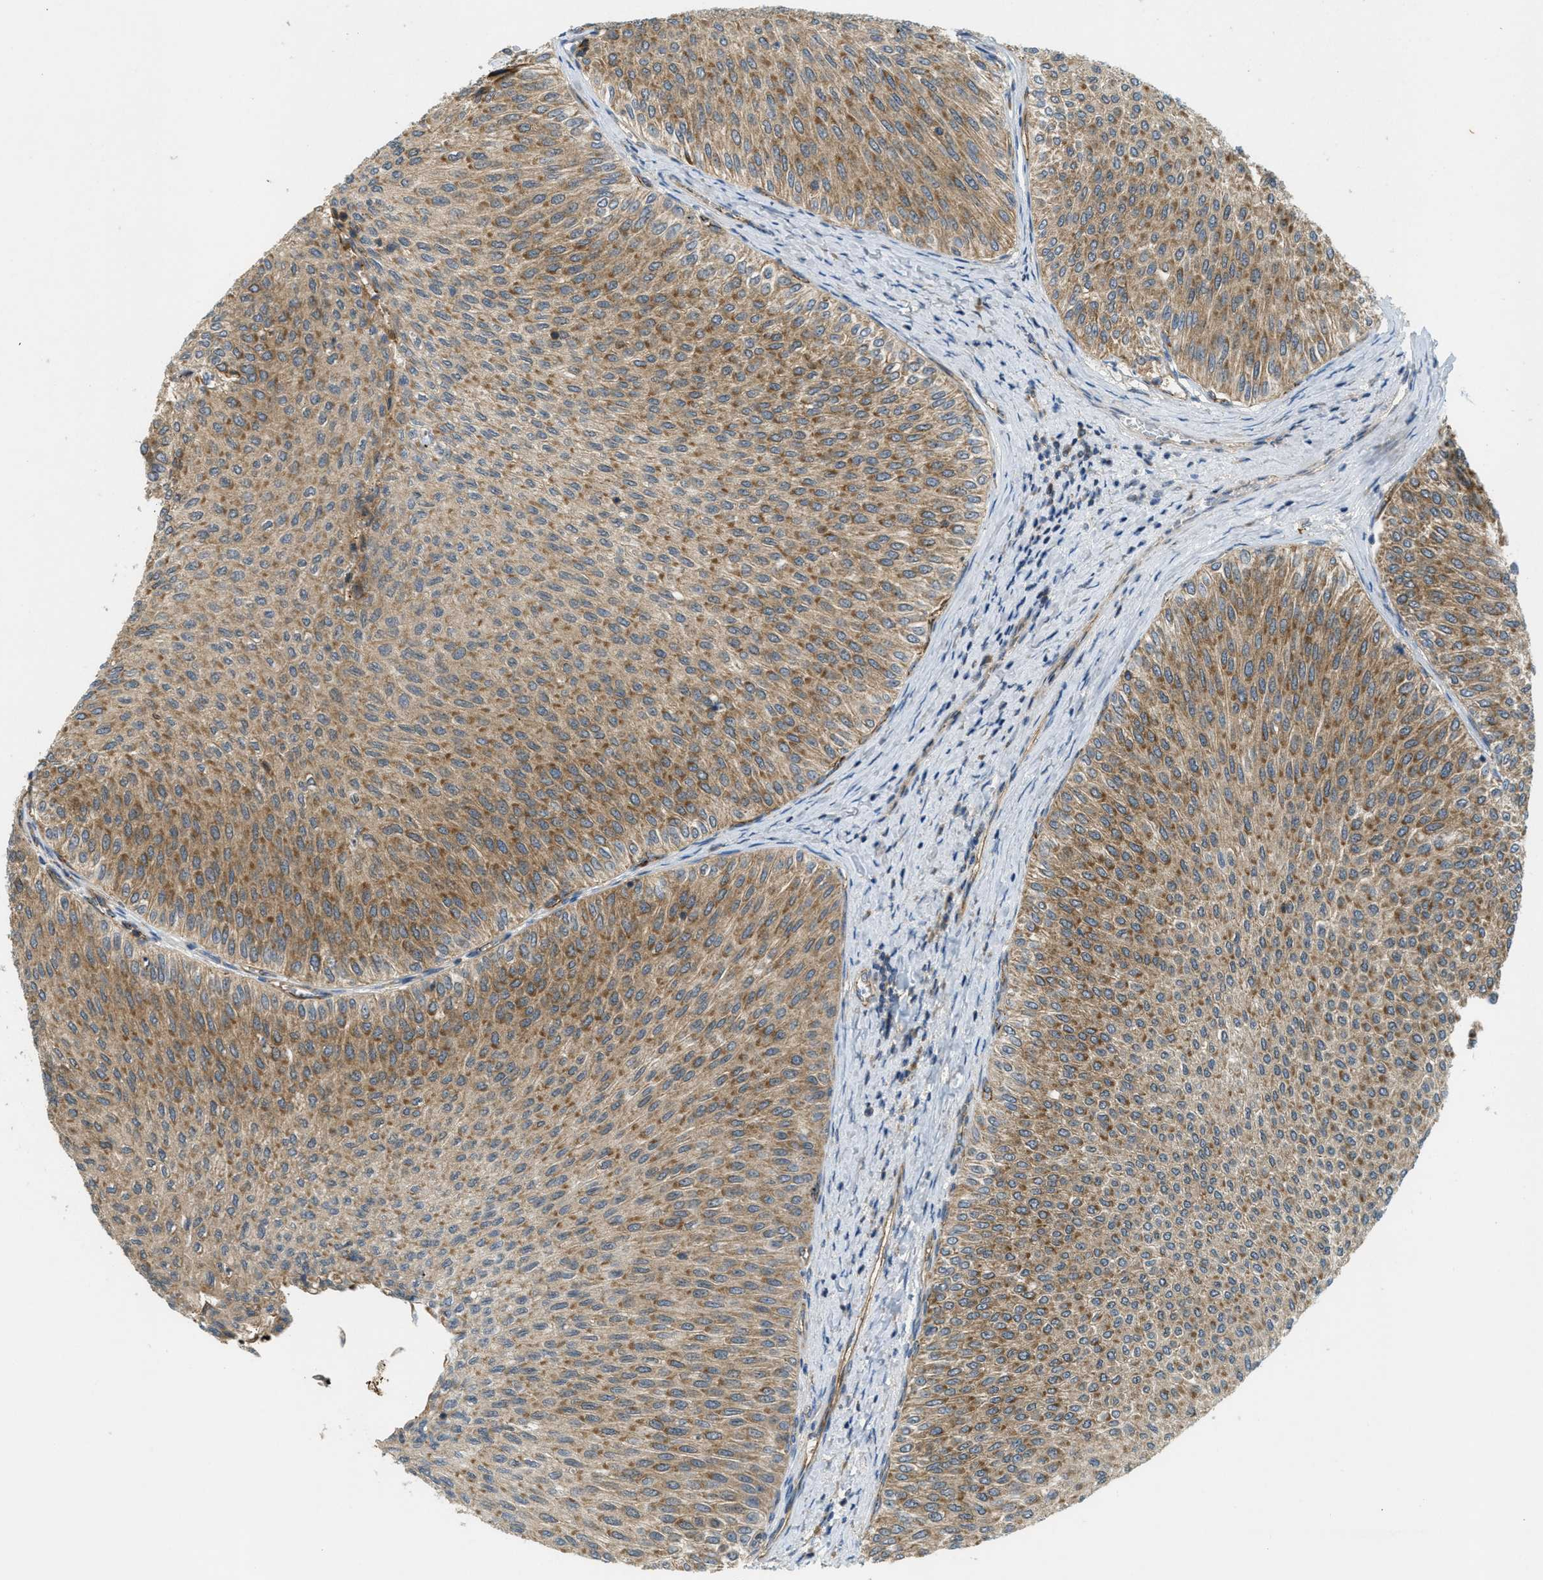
{"staining": {"intensity": "moderate", "quantity": ">75%", "location": "cytoplasmic/membranous"}, "tissue": "urothelial cancer", "cell_type": "Tumor cells", "image_type": "cancer", "snomed": [{"axis": "morphology", "description": "Urothelial carcinoma, Low grade"}, {"axis": "topography", "description": "Urinary bladder"}], "caption": "Approximately >75% of tumor cells in urothelial cancer show moderate cytoplasmic/membranous protein expression as visualized by brown immunohistochemical staining.", "gene": "JCAD", "patient": {"sex": "male", "age": 78}}